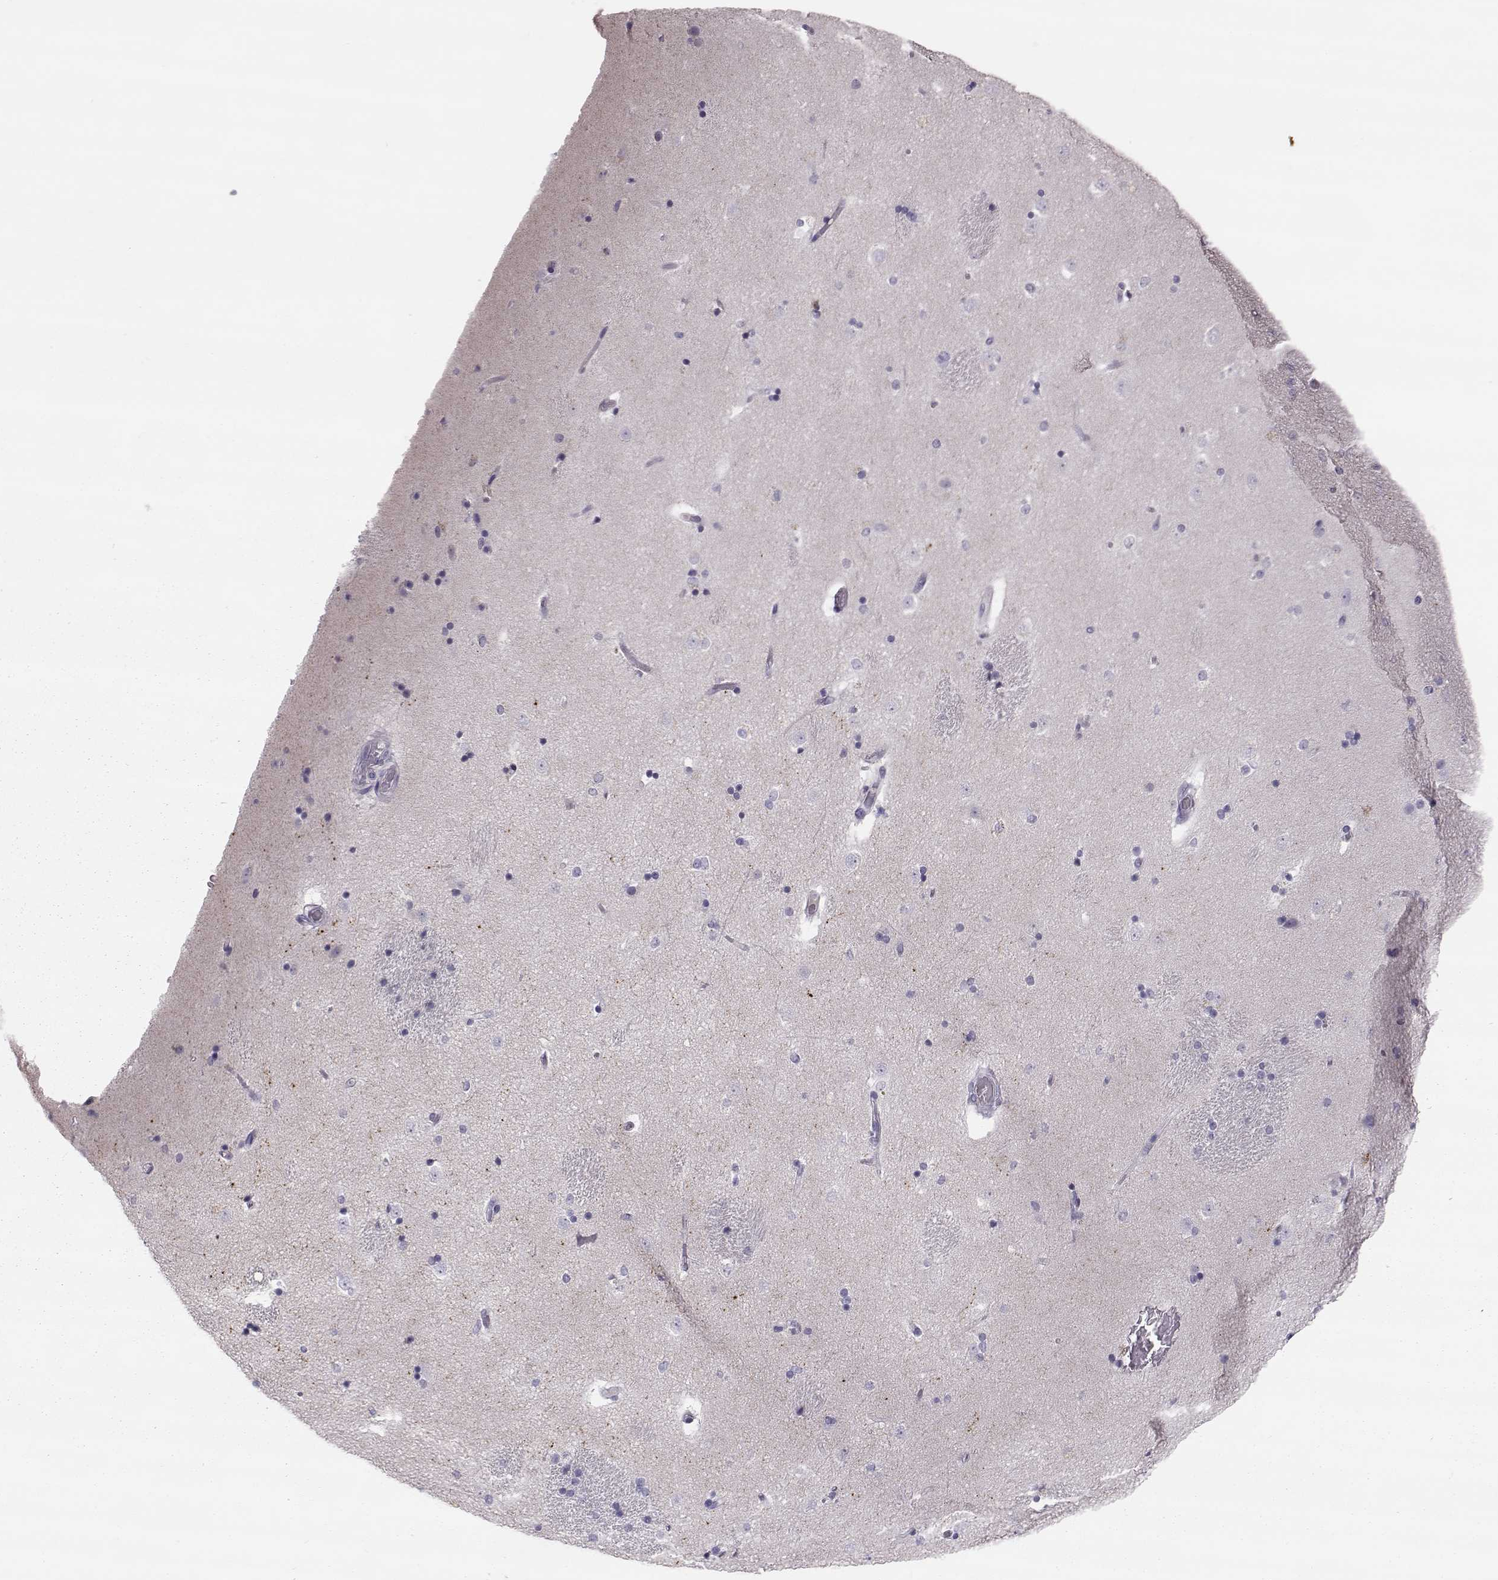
{"staining": {"intensity": "negative", "quantity": "none", "location": "none"}, "tissue": "caudate", "cell_type": "Glial cells", "image_type": "normal", "snomed": [{"axis": "morphology", "description": "Normal tissue, NOS"}, {"axis": "topography", "description": "Lateral ventricle wall"}], "caption": "High magnification brightfield microscopy of benign caudate stained with DAB (3,3'-diaminobenzidine) (brown) and counterstained with hematoxylin (blue): glial cells show no significant expression. (Brightfield microscopy of DAB immunohistochemistry (IHC) at high magnification).", "gene": "NPTXR", "patient": {"sex": "male", "age": 51}}